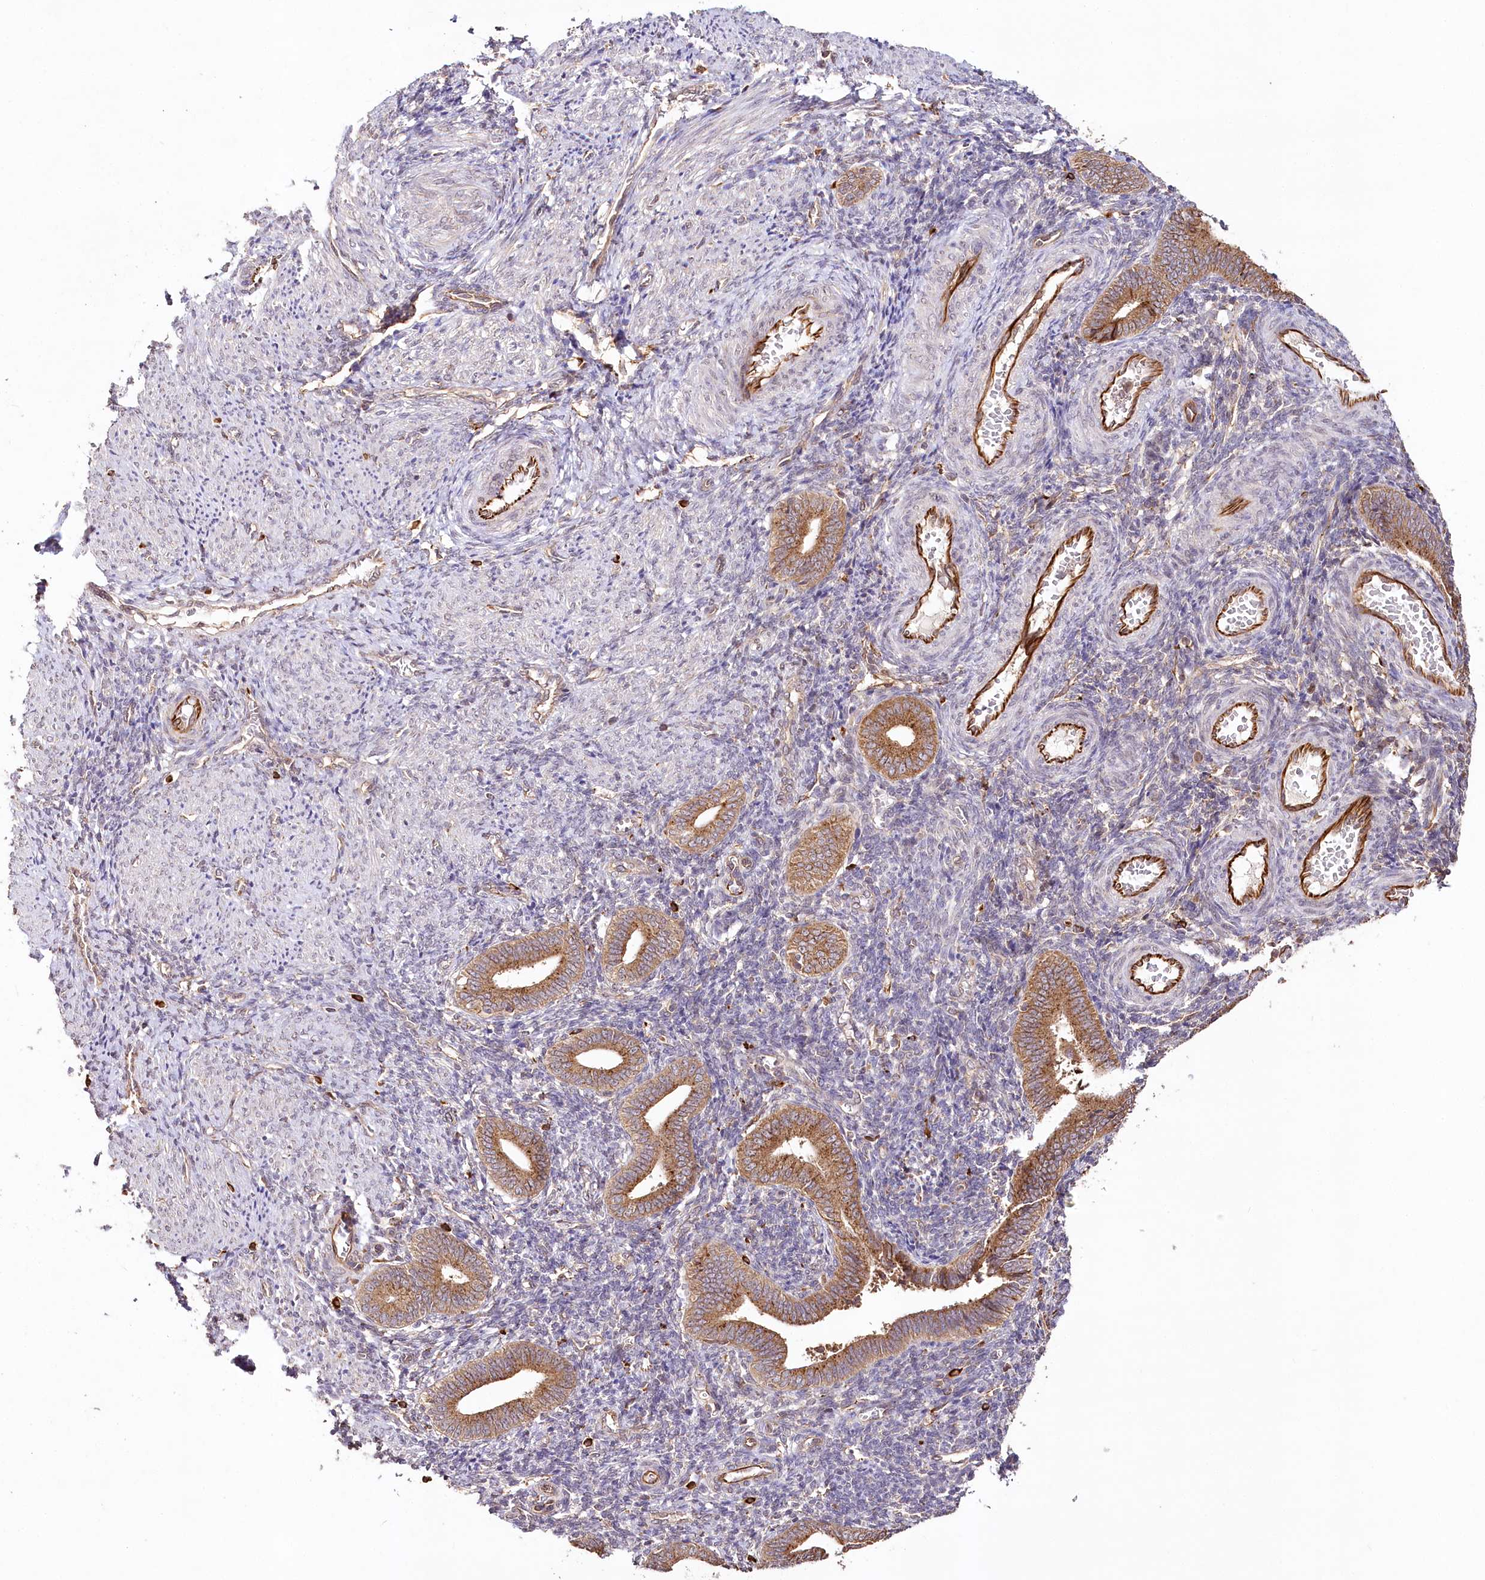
{"staining": {"intensity": "moderate", "quantity": "25%-75%", "location": "cytoplasmic/membranous"}, "tissue": "endometrium", "cell_type": "Cells in endometrial stroma", "image_type": "normal", "snomed": [{"axis": "morphology", "description": "Normal tissue, NOS"}, {"axis": "topography", "description": "Uterus"}, {"axis": "topography", "description": "Endometrium"}], "caption": "Endometrium stained with IHC demonstrates moderate cytoplasmic/membranous expression in approximately 25%-75% of cells in endometrial stroma. (DAB IHC, brown staining for protein, blue staining for nuclei).", "gene": "DMXL1", "patient": {"sex": "female", "age": 33}}